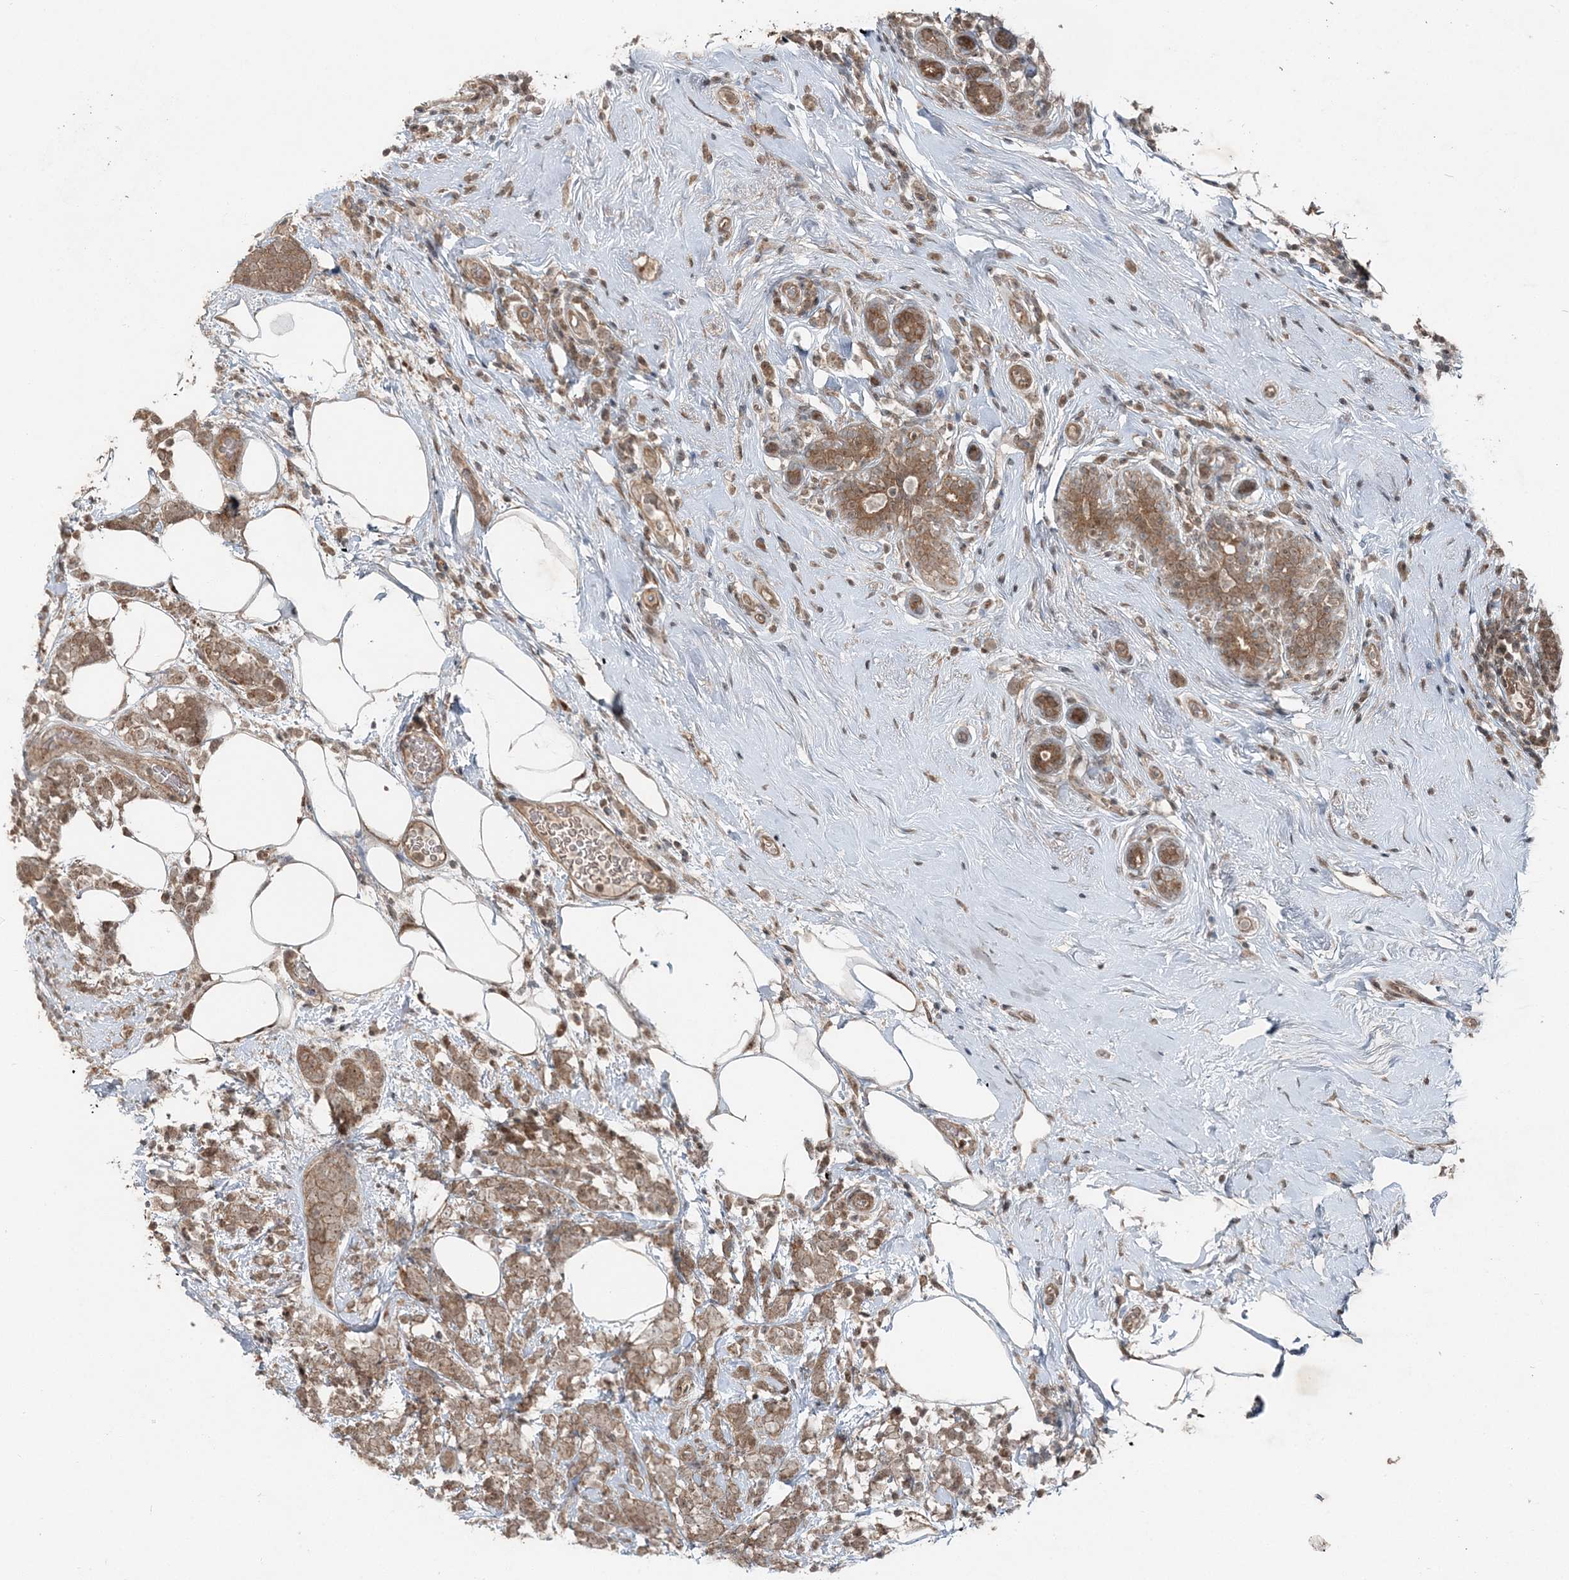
{"staining": {"intensity": "moderate", "quantity": ">75%", "location": "cytoplasmic/membranous"}, "tissue": "breast cancer", "cell_type": "Tumor cells", "image_type": "cancer", "snomed": [{"axis": "morphology", "description": "Lobular carcinoma"}, {"axis": "topography", "description": "Breast"}], "caption": "Protein analysis of breast cancer (lobular carcinoma) tissue shows moderate cytoplasmic/membranous positivity in about >75% of tumor cells.", "gene": "FBXL17", "patient": {"sex": "female", "age": 58}}